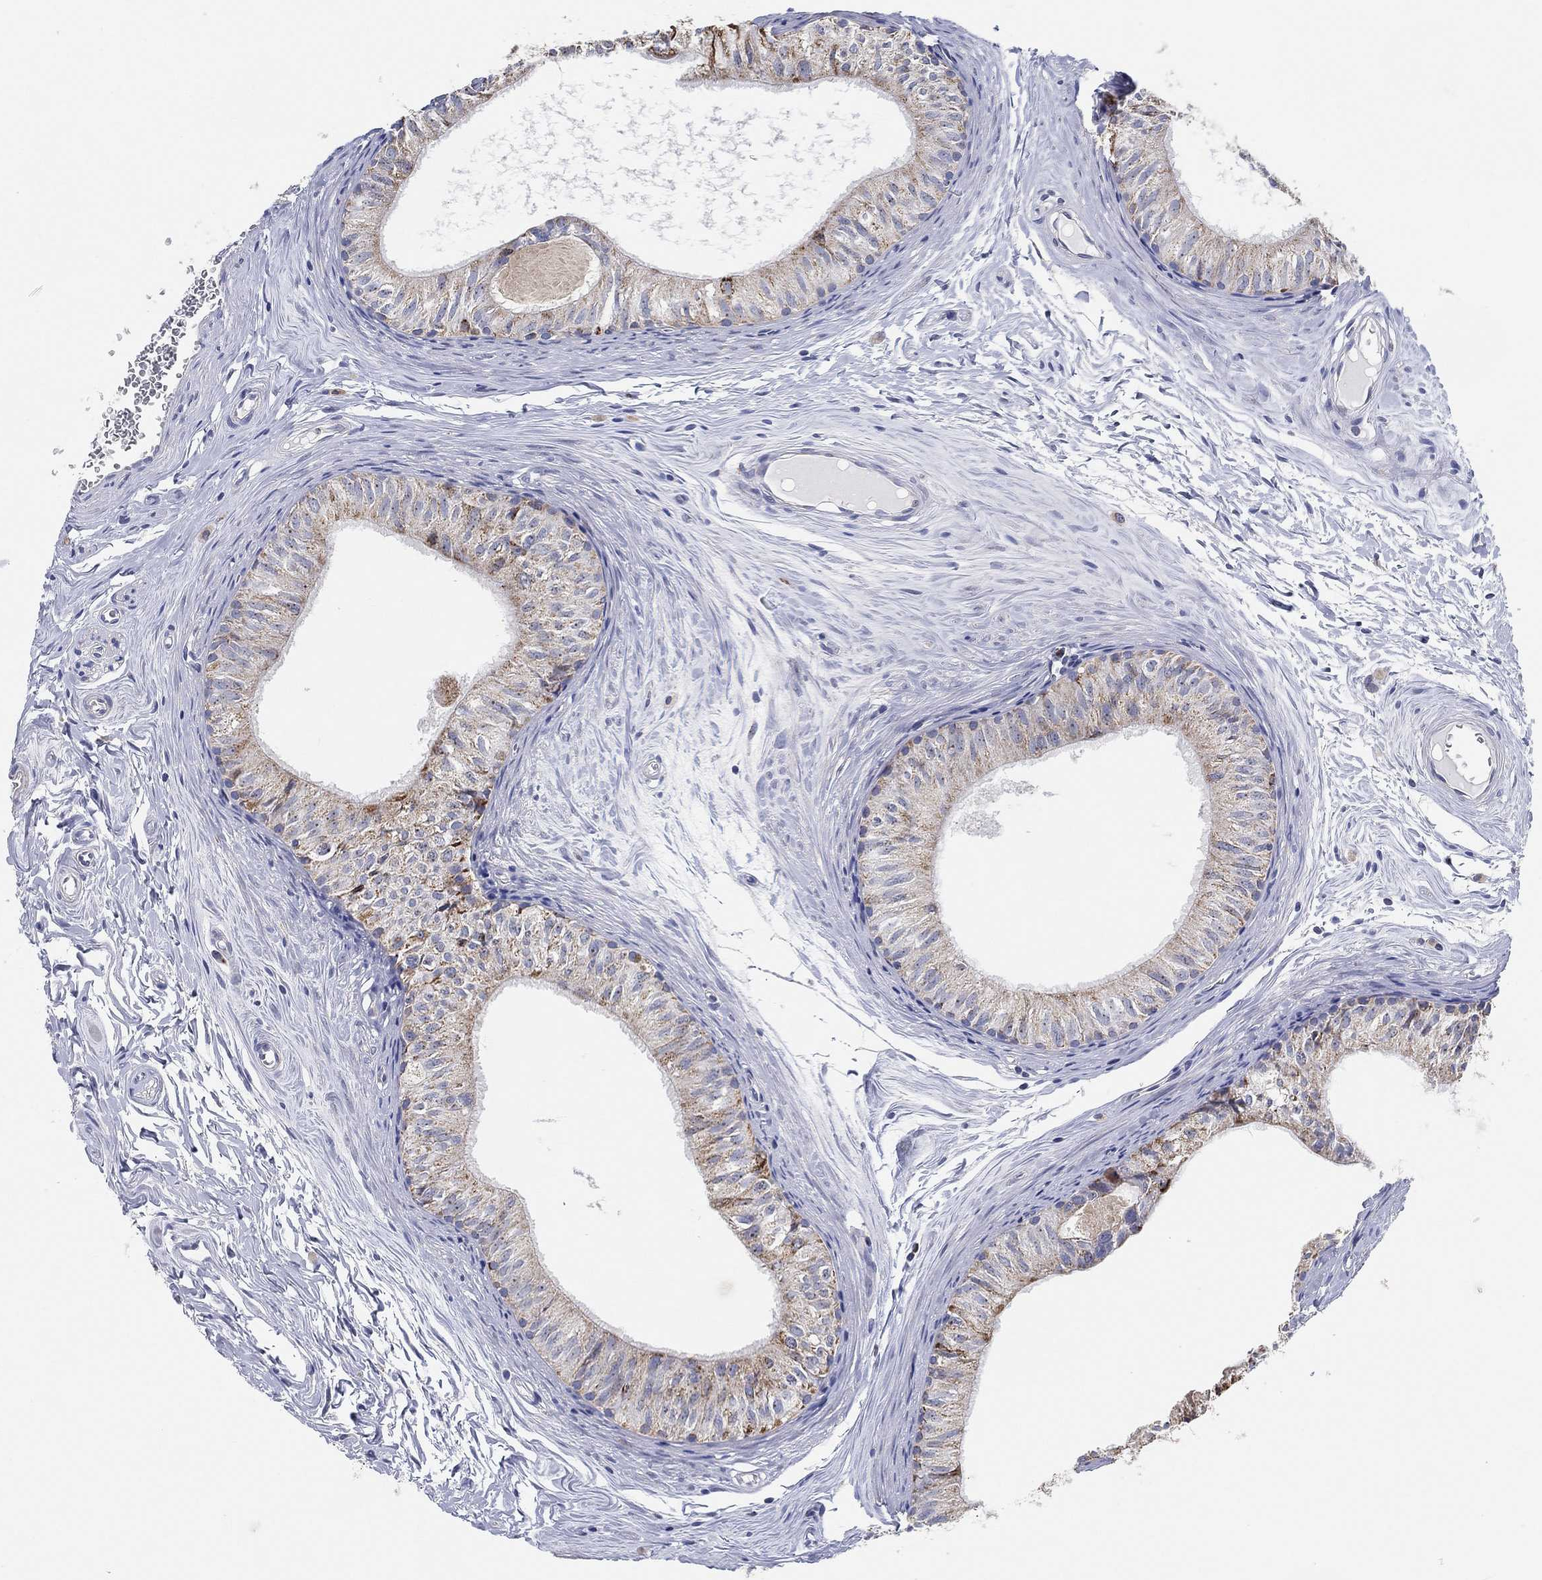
{"staining": {"intensity": "moderate", "quantity": "<25%", "location": "cytoplasmic/membranous"}, "tissue": "epididymis", "cell_type": "Glandular cells", "image_type": "normal", "snomed": [{"axis": "morphology", "description": "Normal tissue, NOS"}, {"axis": "topography", "description": "Epididymis"}], "caption": "Unremarkable epididymis was stained to show a protein in brown. There is low levels of moderate cytoplasmic/membranous positivity in about <25% of glandular cells.", "gene": "GCAT", "patient": {"sex": "male", "age": 52}}